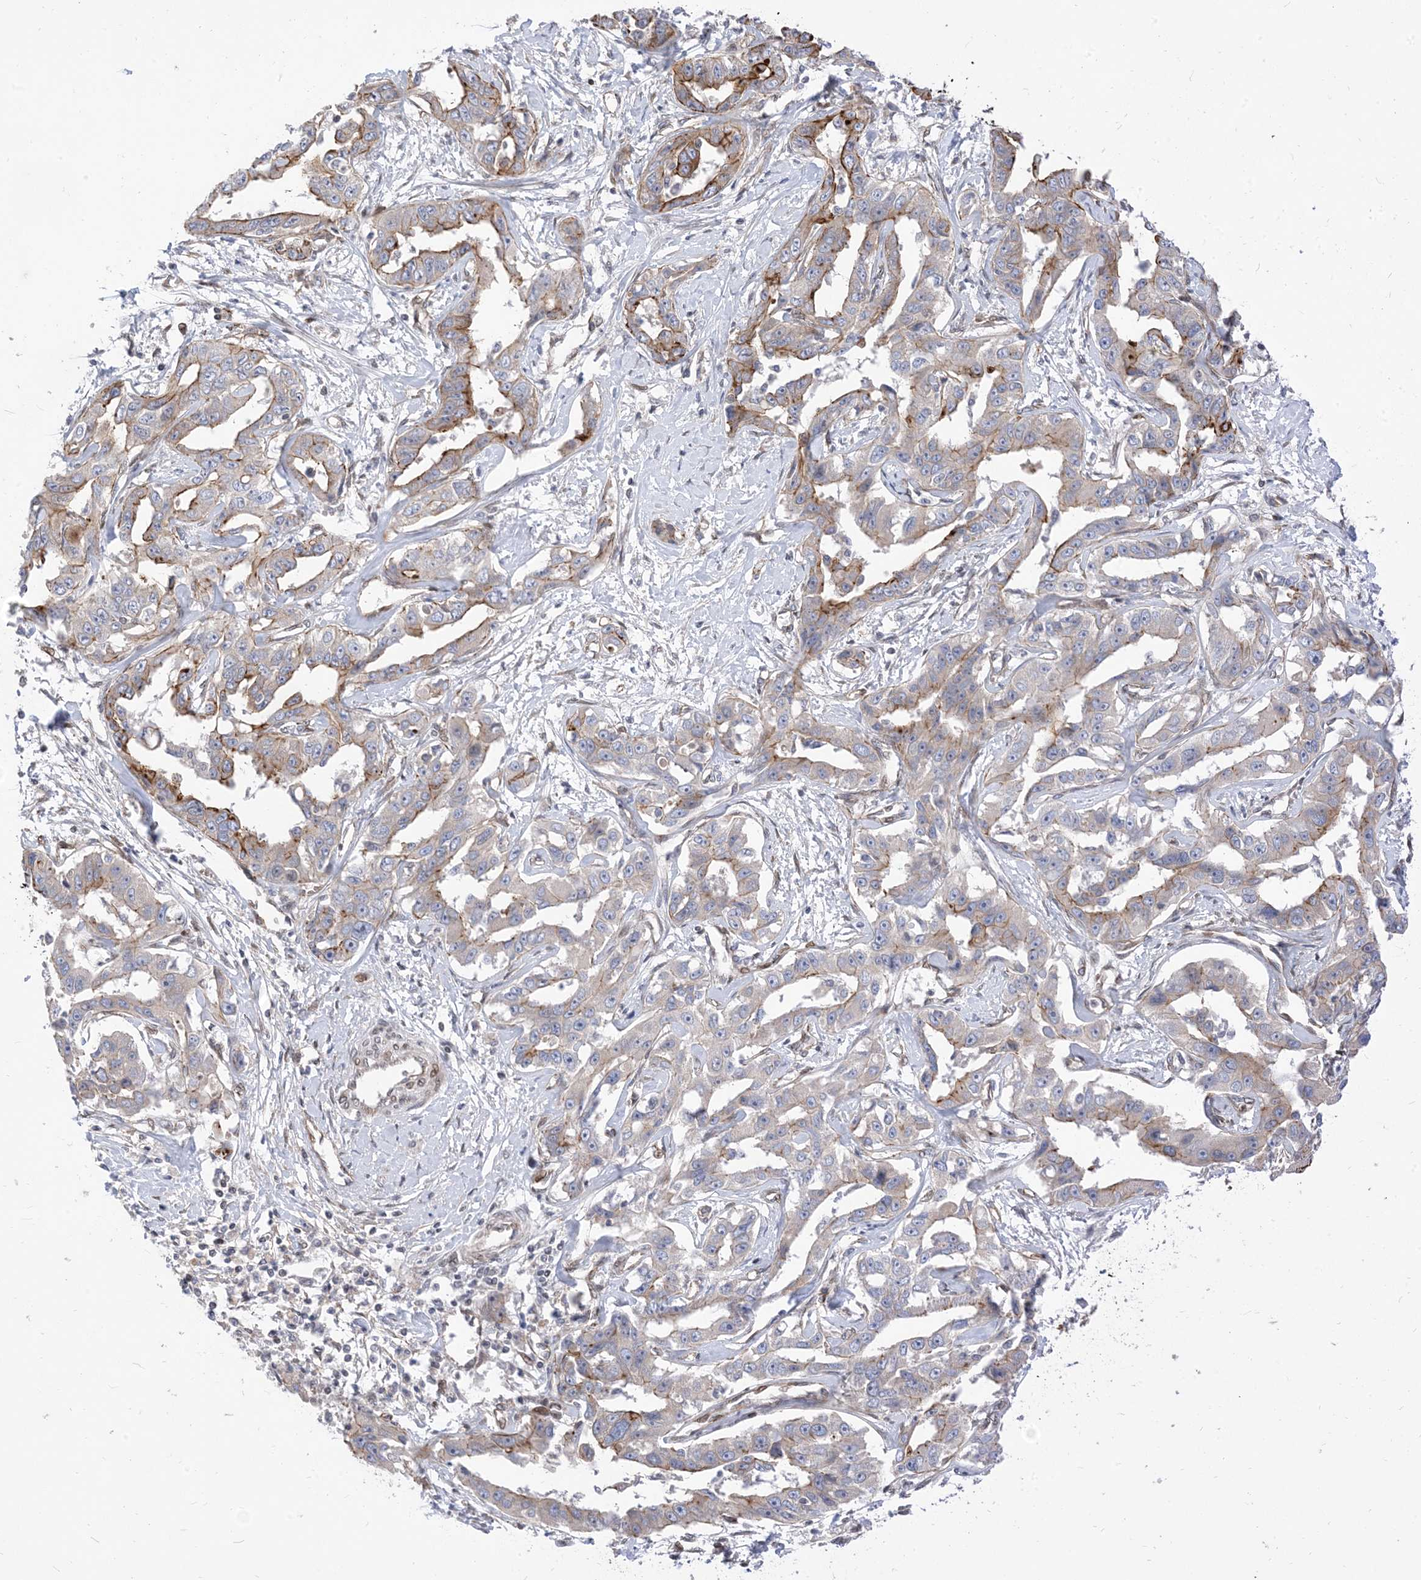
{"staining": {"intensity": "moderate", "quantity": "<25%", "location": "cytoplasmic/membranous"}, "tissue": "liver cancer", "cell_type": "Tumor cells", "image_type": "cancer", "snomed": [{"axis": "morphology", "description": "Cholangiocarcinoma"}, {"axis": "topography", "description": "Liver"}], "caption": "Protein staining of liver cholangiocarcinoma tissue exhibits moderate cytoplasmic/membranous positivity in about <25% of tumor cells.", "gene": "TYSND1", "patient": {"sex": "male", "age": 59}}